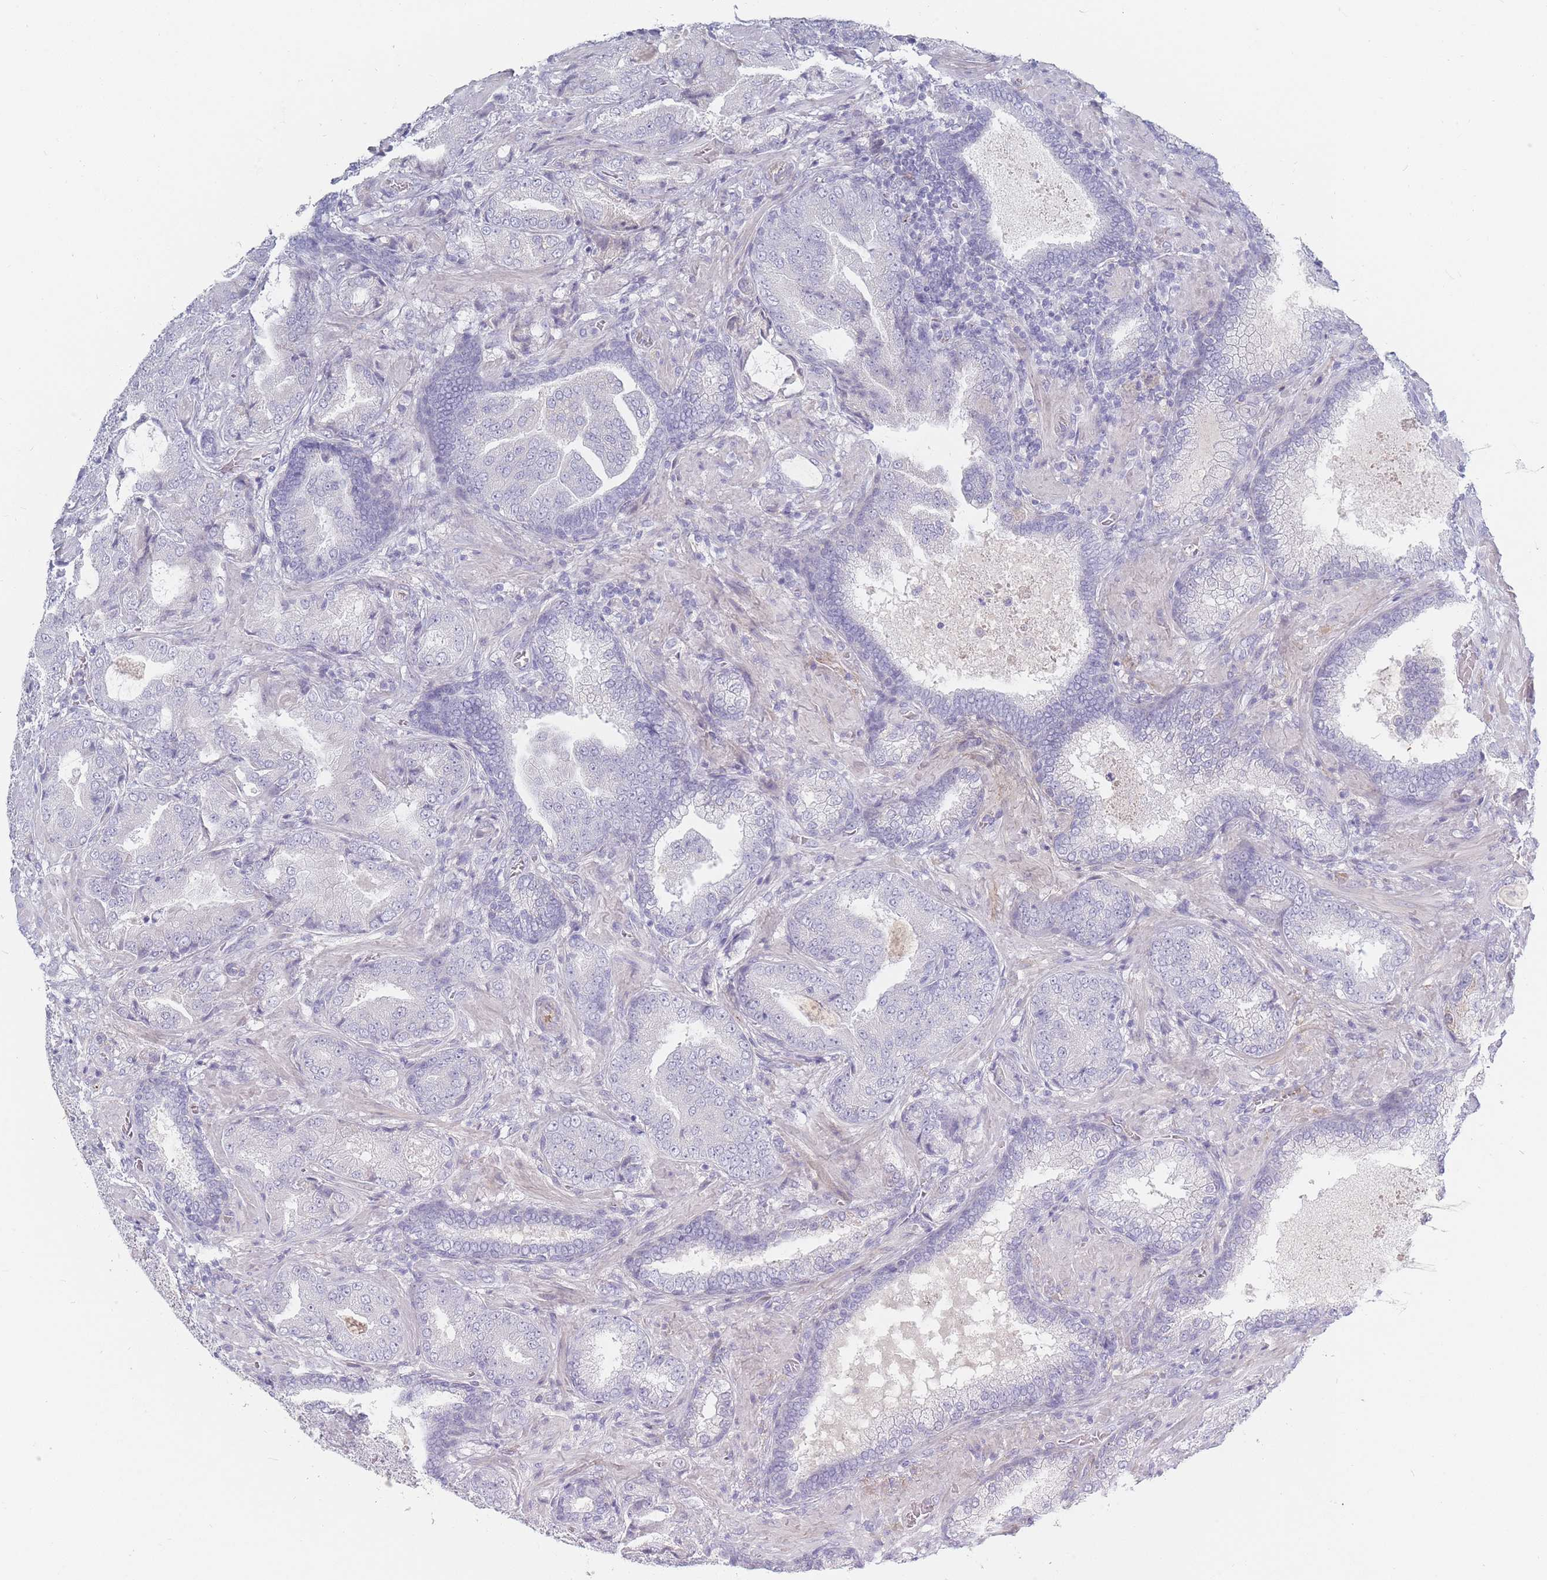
{"staining": {"intensity": "negative", "quantity": "none", "location": "none"}, "tissue": "prostate cancer", "cell_type": "Tumor cells", "image_type": "cancer", "snomed": [{"axis": "morphology", "description": "Adenocarcinoma, High grade"}, {"axis": "topography", "description": "Prostate"}], "caption": "There is no significant expression in tumor cells of high-grade adenocarcinoma (prostate).", "gene": "PRG4", "patient": {"sex": "male", "age": 68}}